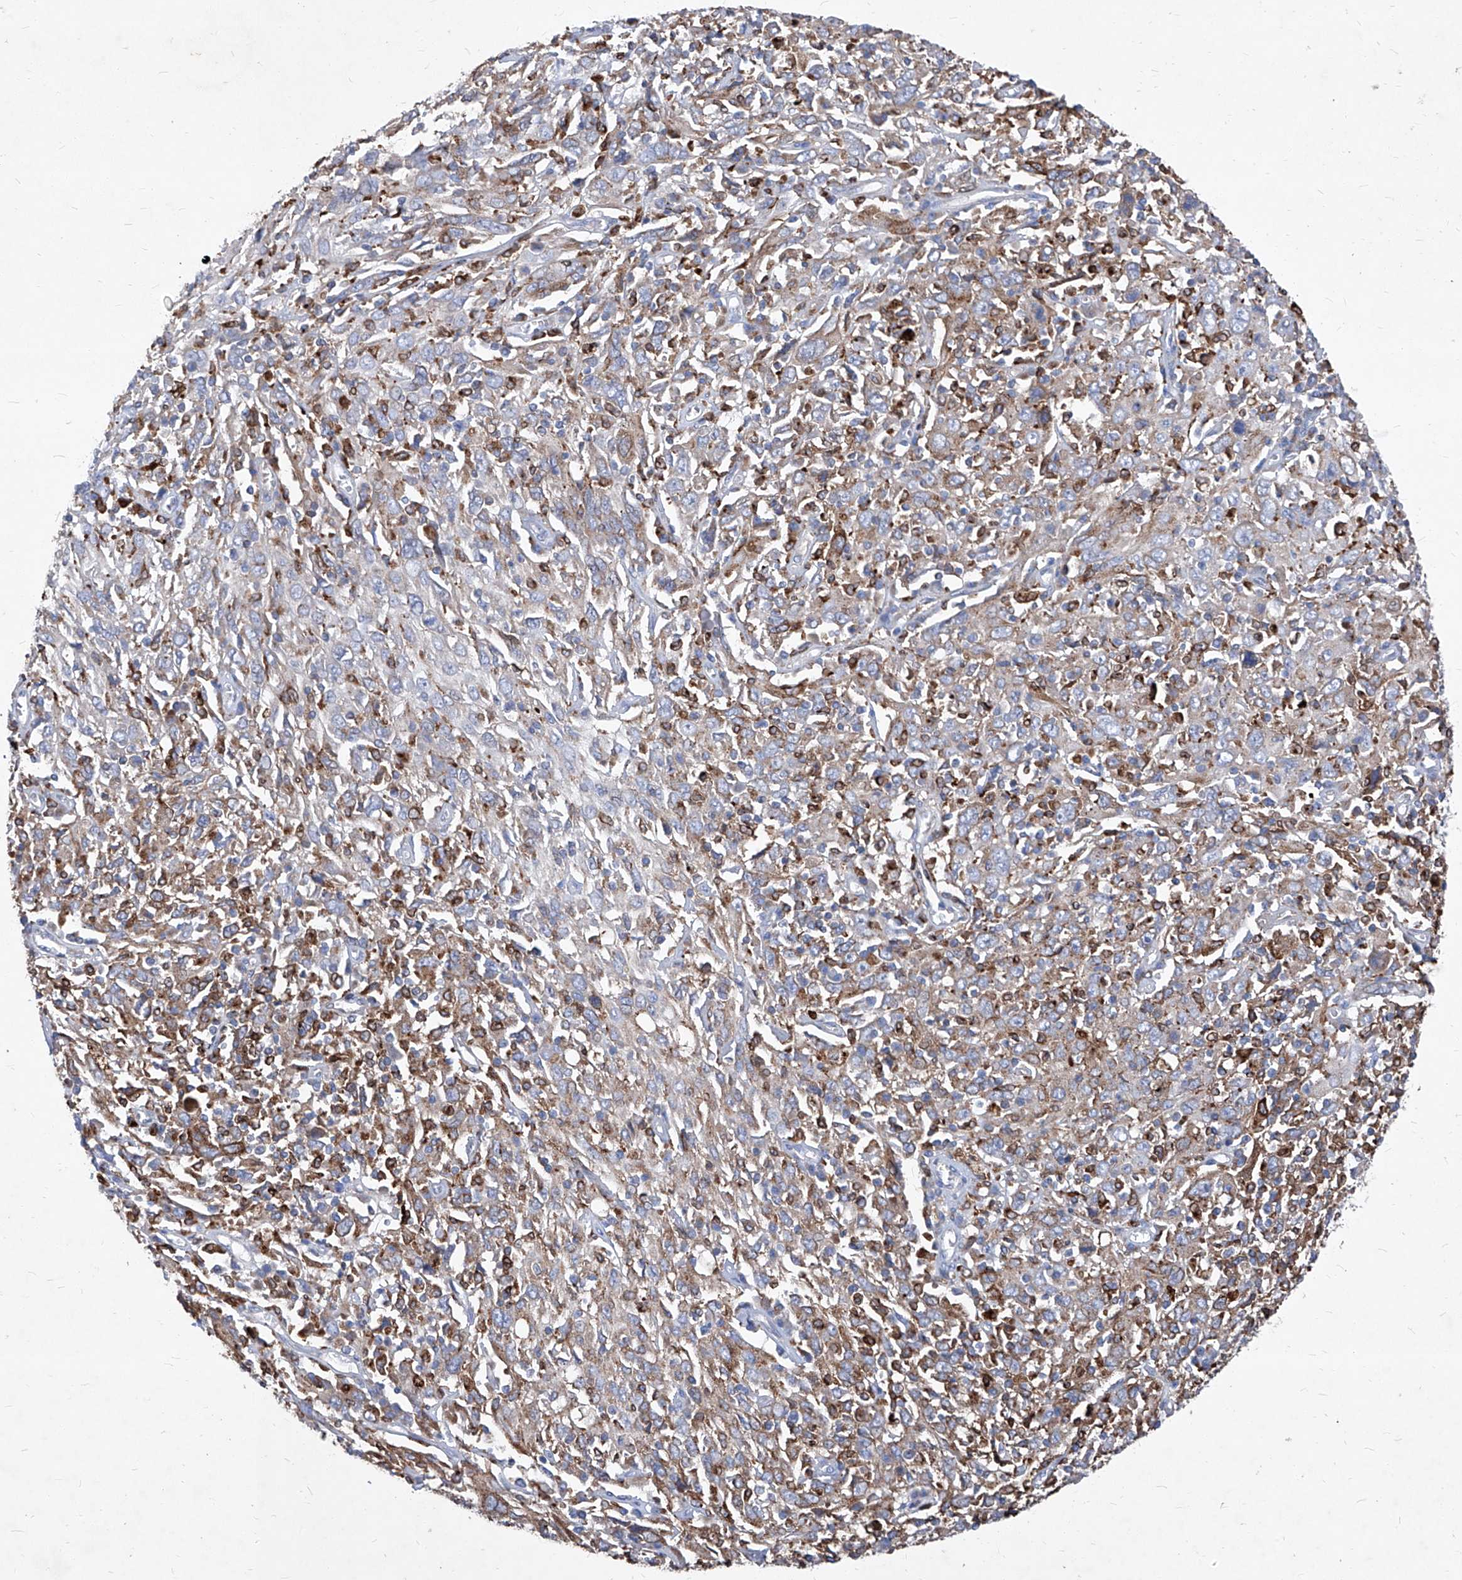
{"staining": {"intensity": "weak", "quantity": ">75%", "location": "cytoplasmic/membranous"}, "tissue": "cervical cancer", "cell_type": "Tumor cells", "image_type": "cancer", "snomed": [{"axis": "morphology", "description": "Squamous cell carcinoma, NOS"}, {"axis": "topography", "description": "Cervix"}], "caption": "A high-resolution photomicrograph shows IHC staining of cervical squamous cell carcinoma, which exhibits weak cytoplasmic/membranous expression in approximately >75% of tumor cells. The protein of interest is stained brown, and the nuclei are stained in blue (DAB (3,3'-diaminobenzidine) IHC with brightfield microscopy, high magnification).", "gene": "UBOX5", "patient": {"sex": "female", "age": 46}}